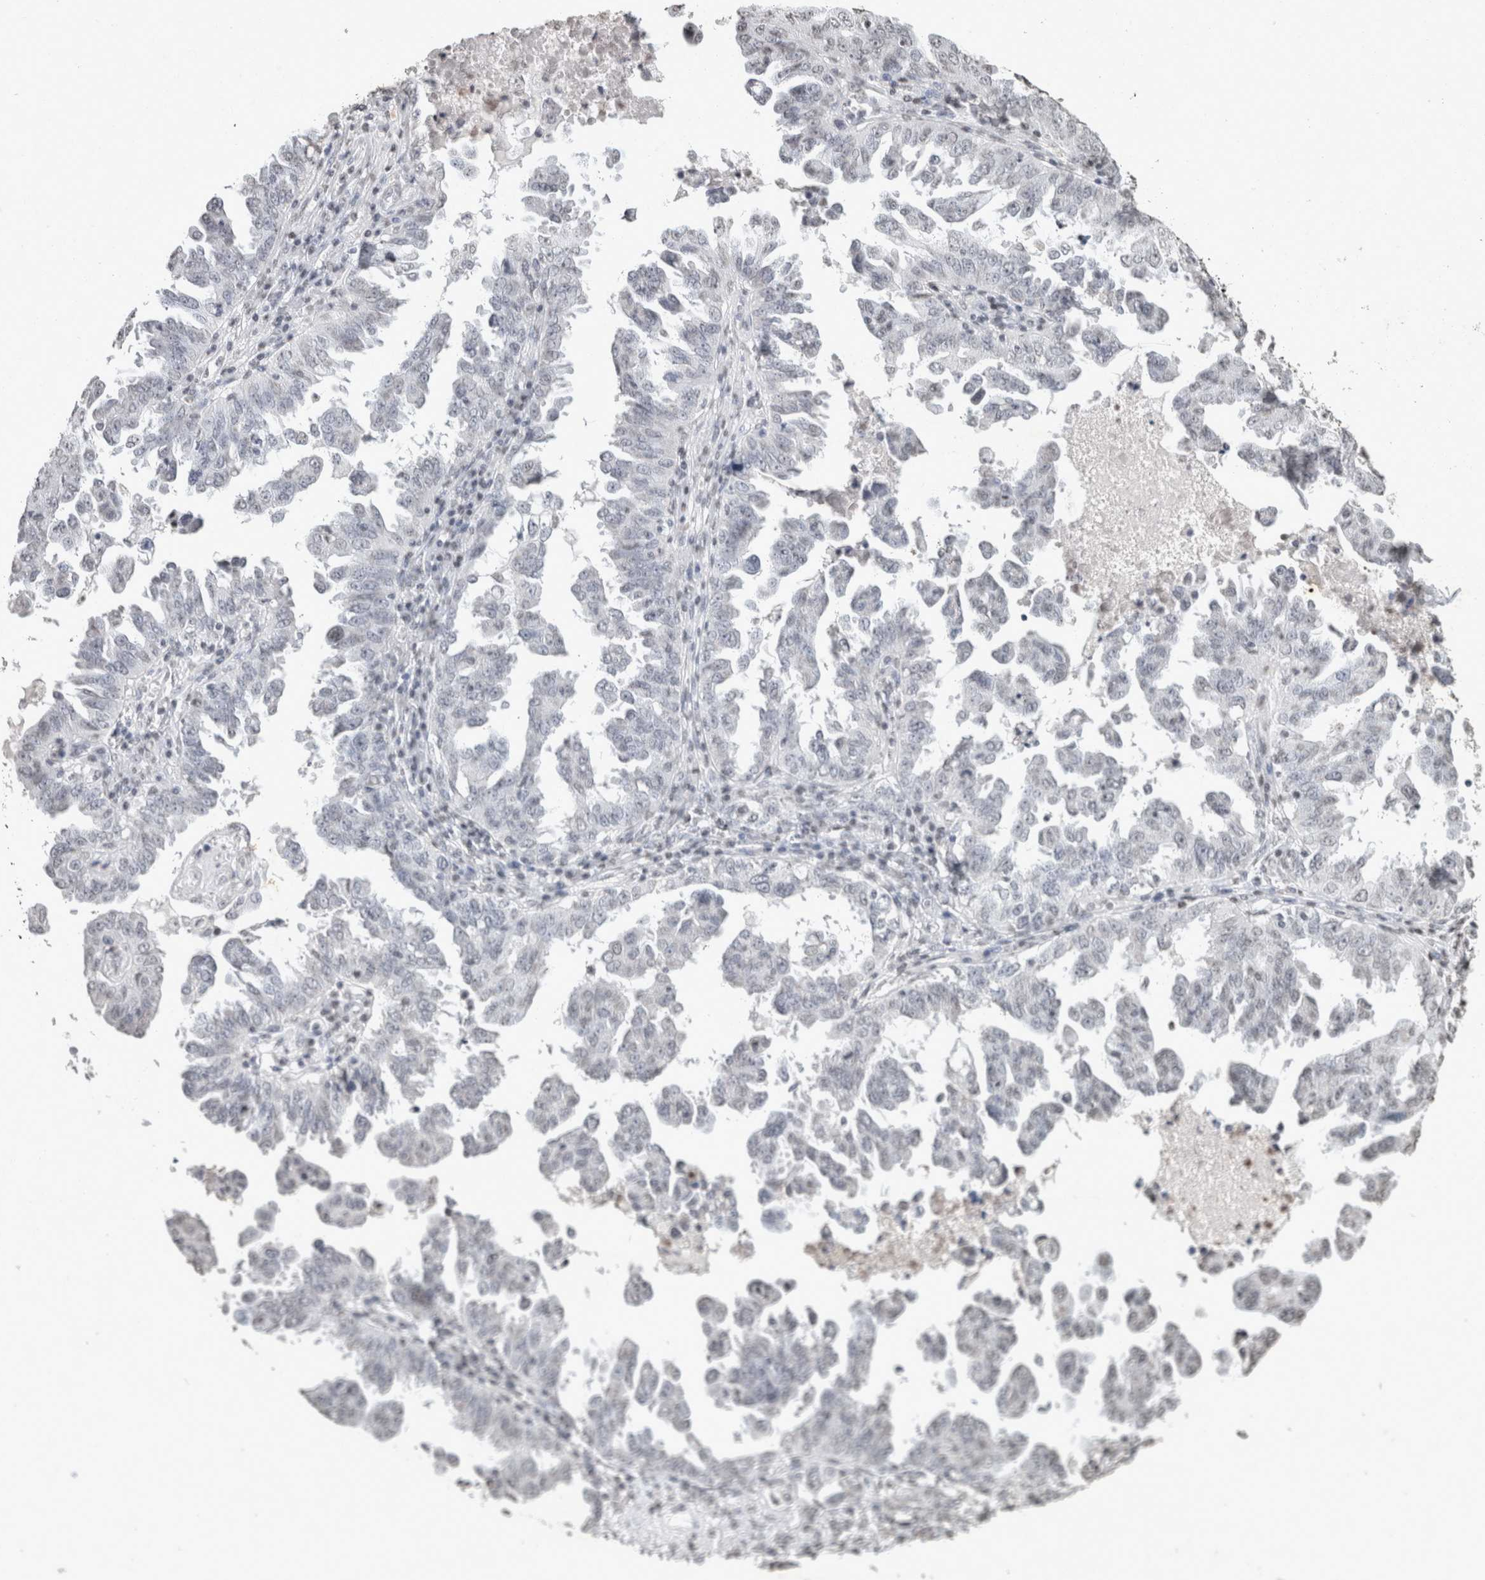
{"staining": {"intensity": "negative", "quantity": "none", "location": "none"}, "tissue": "ovarian cancer", "cell_type": "Tumor cells", "image_type": "cancer", "snomed": [{"axis": "morphology", "description": "Carcinoma, endometroid"}, {"axis": "topography", "description": "Ovary"}], "caption": "Protein analysis of ovarian cancer shows no significant positivity in tumor cells. (DAB (3,3'-diaminobenzidine) immunohistochemistry, high magnification).", "gene": "CNTN1", "patient": {"sex": "female", "age": 62}}